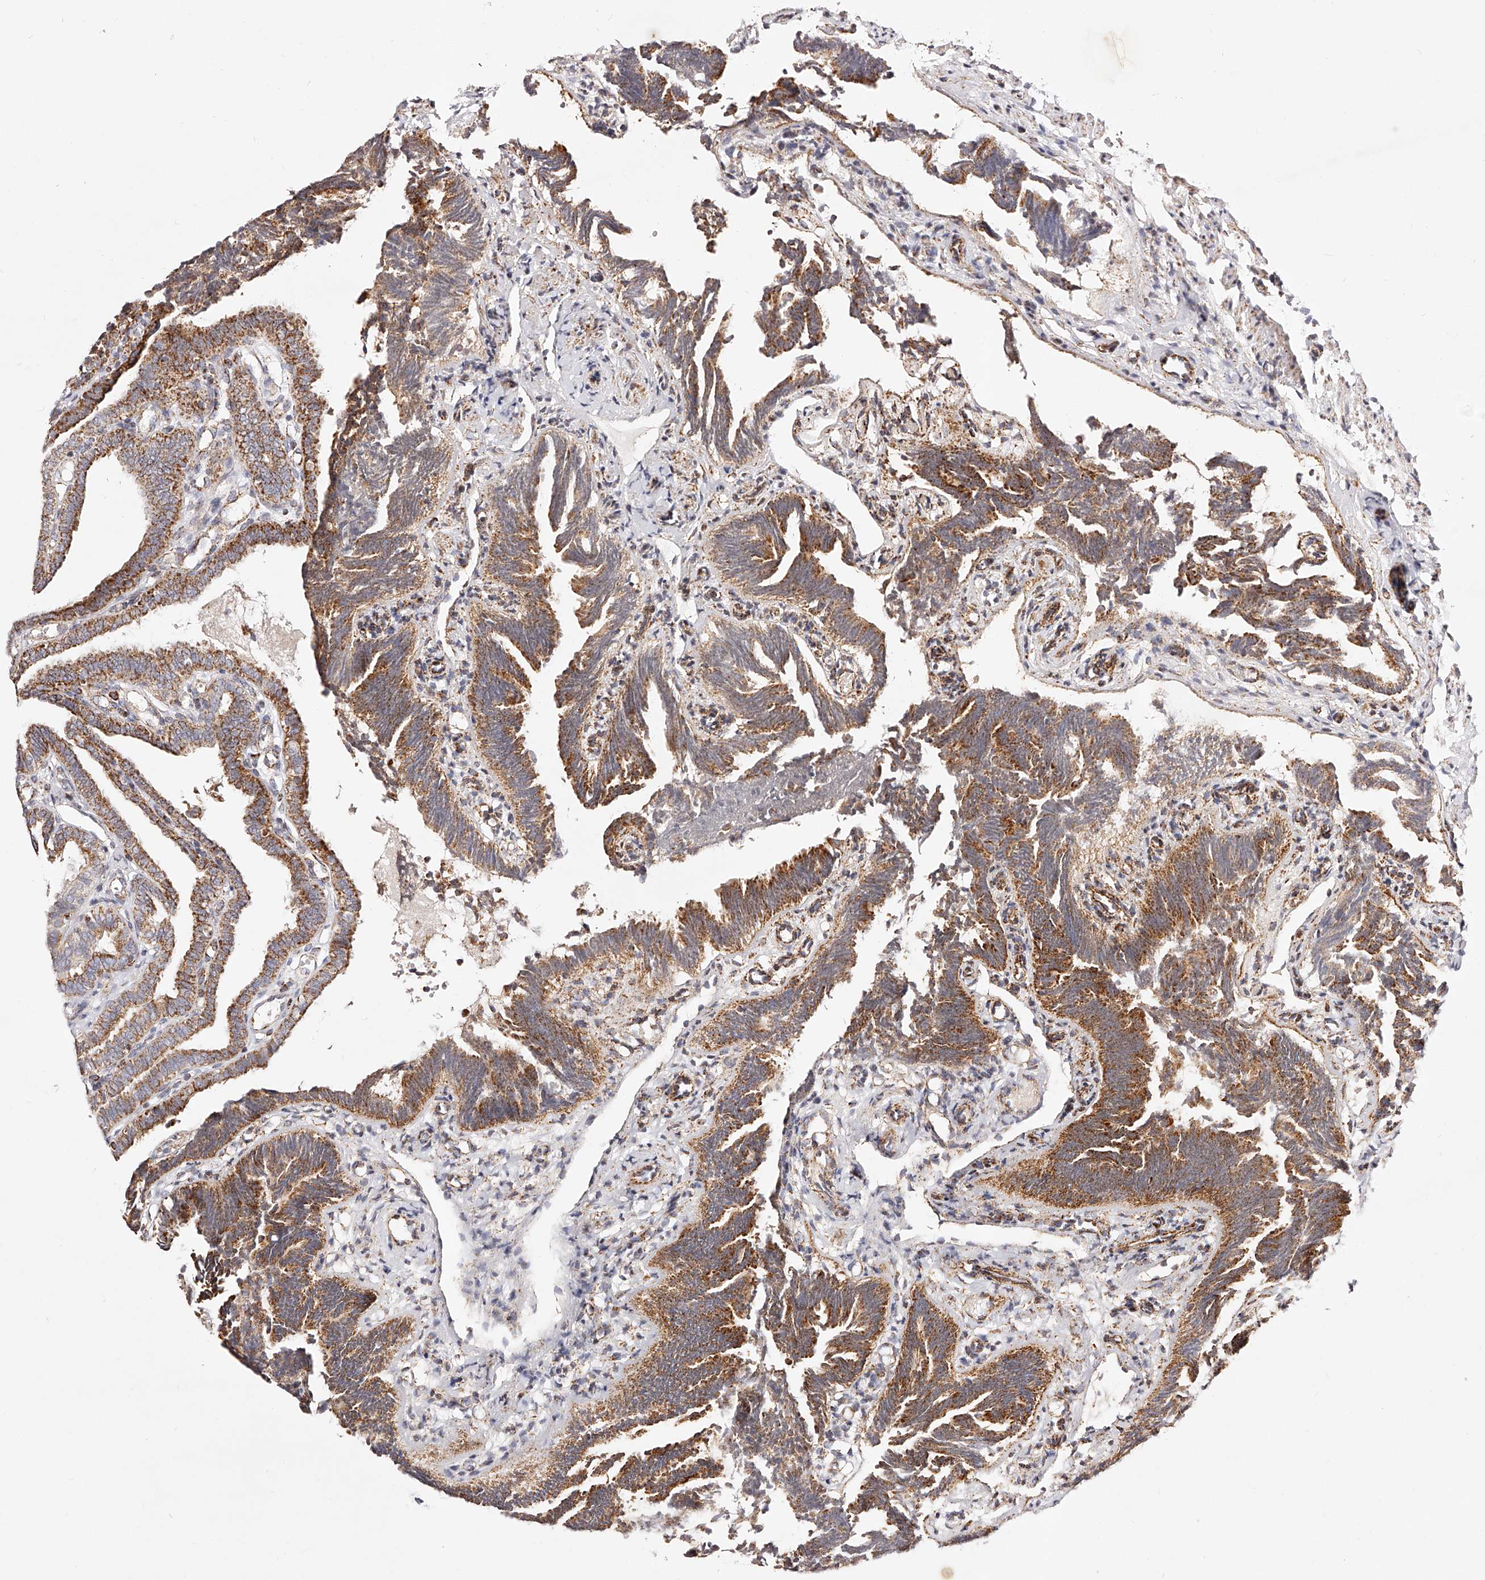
{"staining": {"intensity": "moderate", "quantity": ">75%", "location": "cytoplasmic/membranous"}, "tissue": "fallopian tube", "cell_type": "Glandular cells", "image_type": "normal", "snomed": [{"axis": "morphology", "description": "Normal tissue, NOS"}, {"axis": "topography", "description": "Fallopian tube"}], "caption": "Benign fallopian tube shows moderate cytoplasmic/membranous staining in approximately >75% of glandular cells.", "gene": "NDUFV3", "patient": {"sex": "female", "age": 39}}